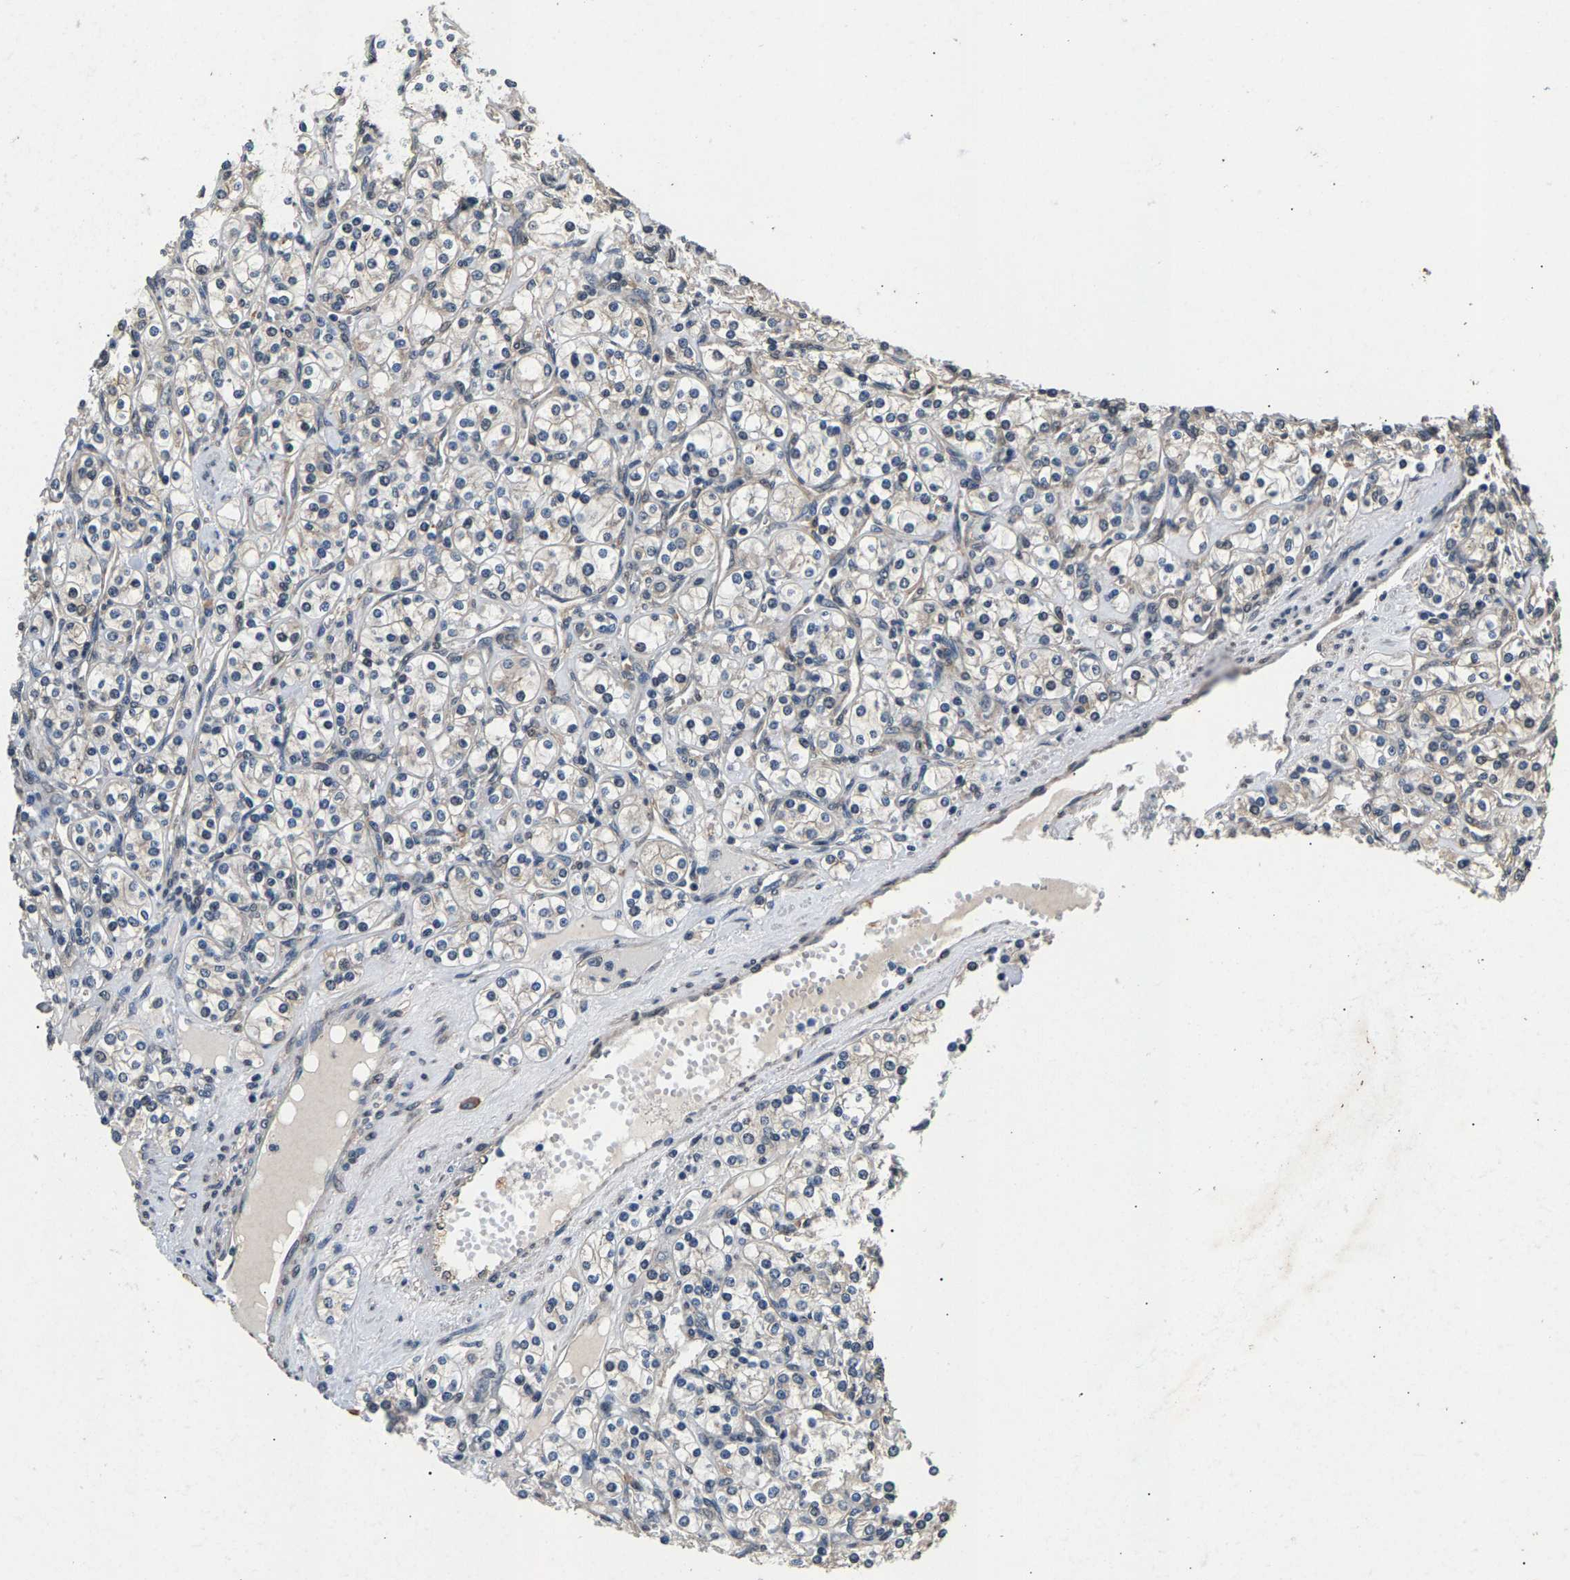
{"staining": {"intensity": "negative", "quantity": "none", "location": "none"}, "tissue": "renal cancer", "cell_type": "Tumor cells", "image_type": "cancer", "snomed": [{"axis": "morphology", "description": "Adenocarcinoma, NOS"}, {"axis": "topography", "description": "Kidney"}], "caption": "Renal adenocarcinoma was stained to show a protein in brown. There is no significant staining in tumor cells.", "gene": "RBM33", "patient": {"sex": "male", "age": 77}}